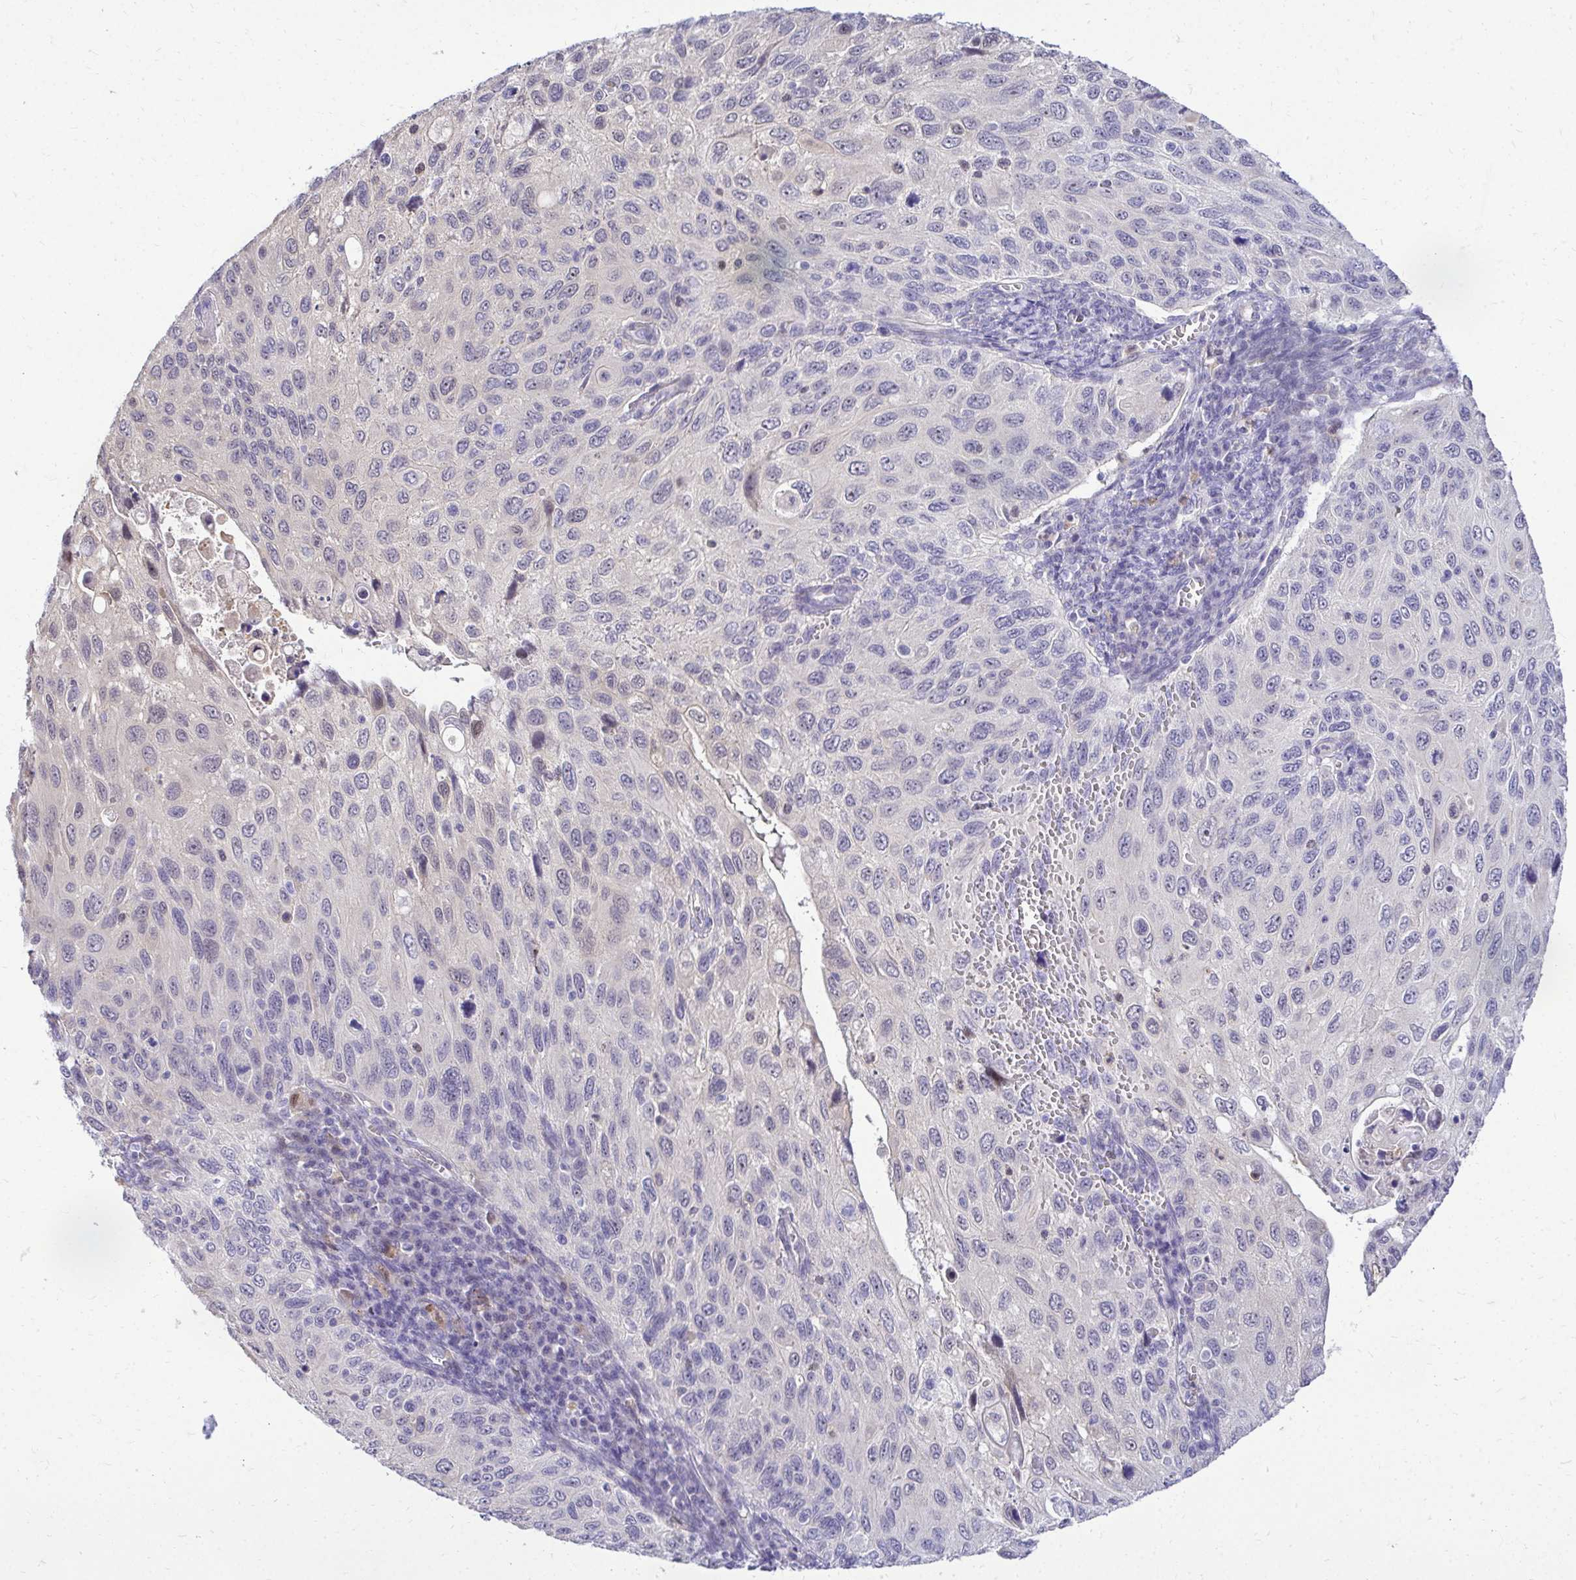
{"staining": {"intensity": "negative", "quantity": "none", "location": "none"}, "tissue": "cervical cancer", "cell_type": "Tumor cells", "image_type": "cancer", "snomed": [{"axis": "morphology", "description": "Squamous cell carcinoma, NOS"}, {"axis": "topography", "description": "Cervix"}], "caption": "Photomicrograph shows no protein positivity in tumor cells of cervical cancer (squamous cell carcinoma) tissue. (DAB immunohistochemistry (IHC), high magnification).", "gene": "ZSWIM9", "patient": {"sex": "female", "age": 70}}